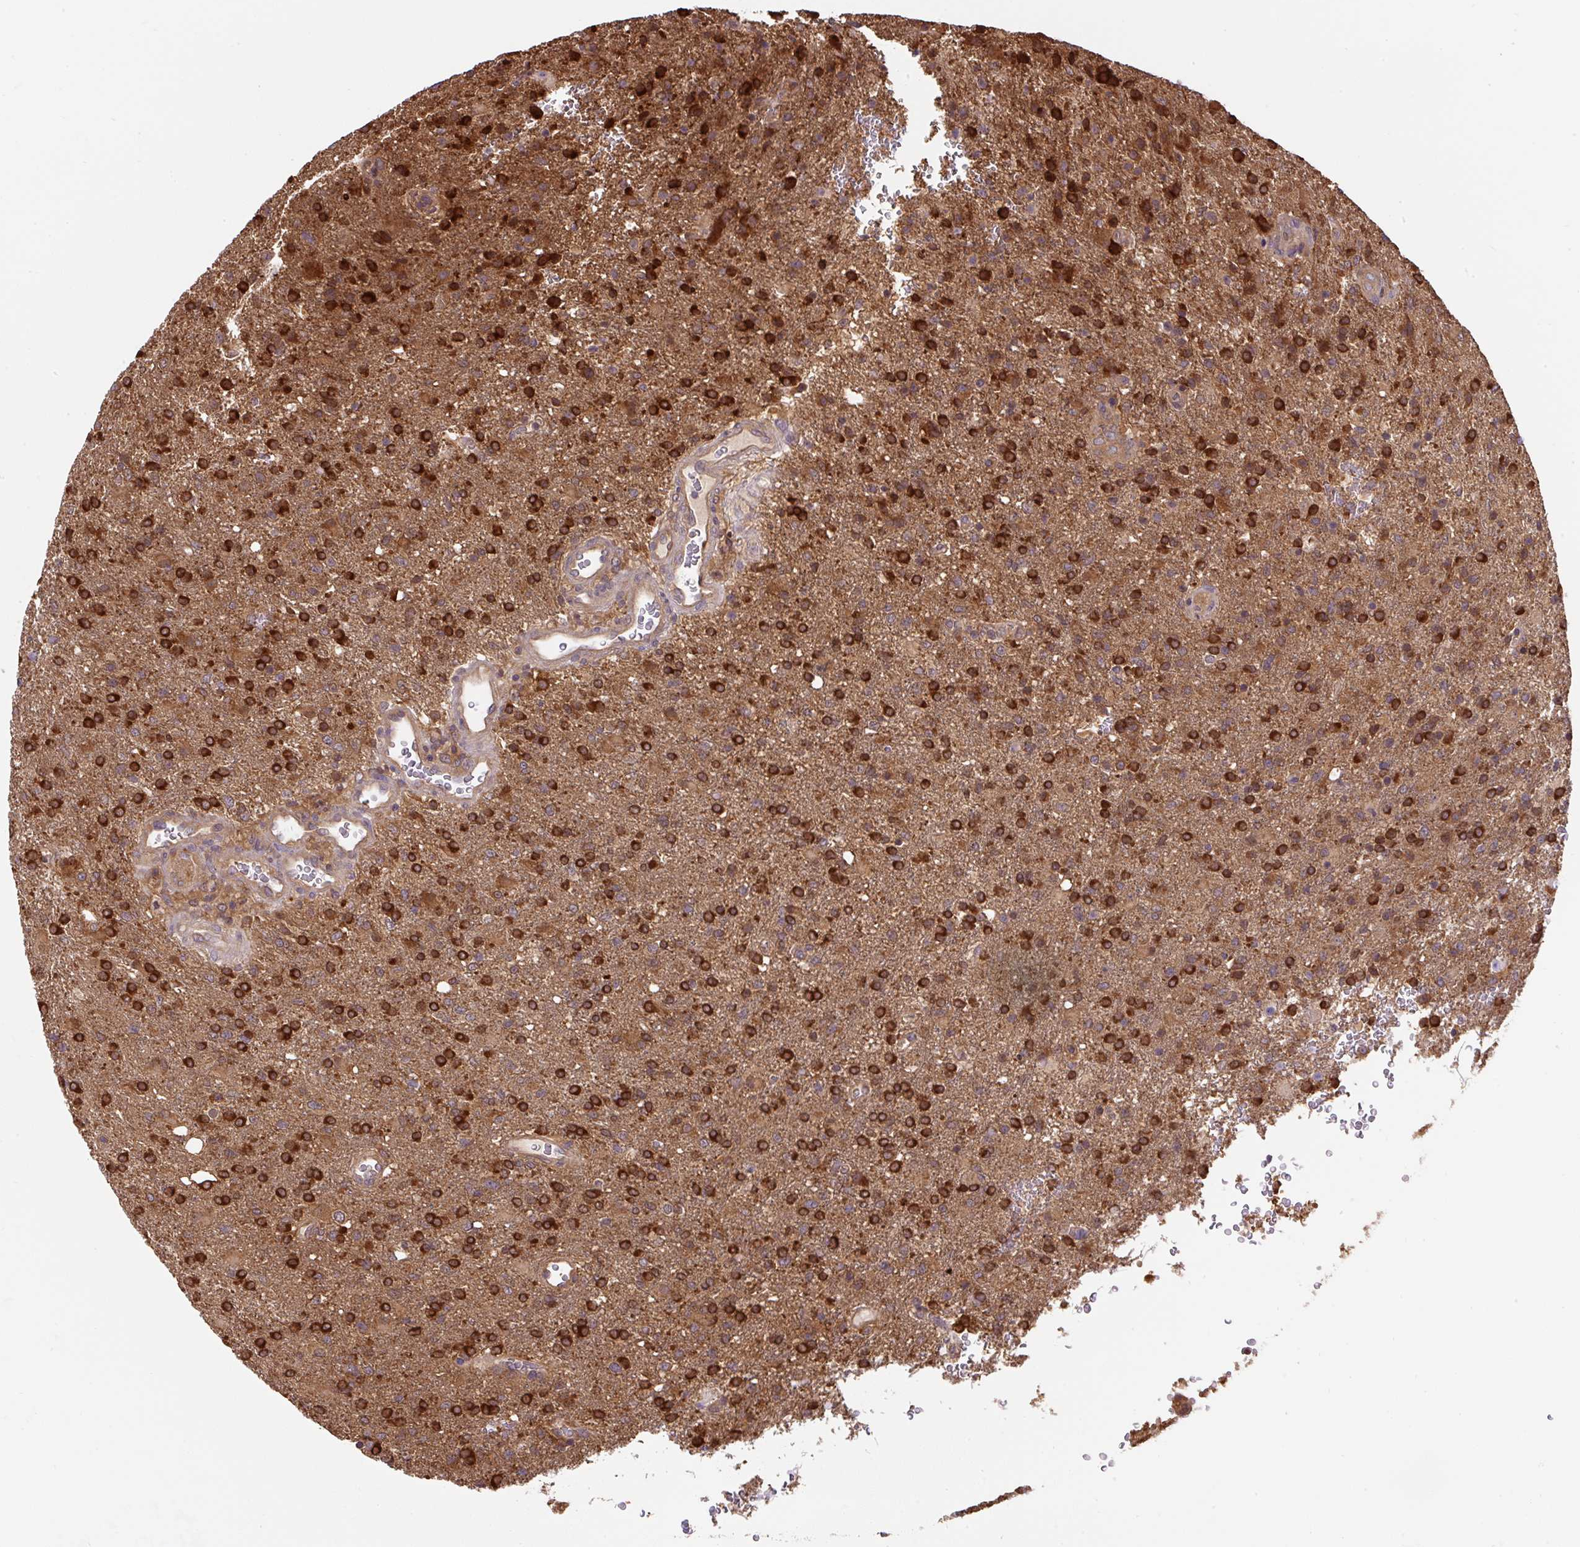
{"staining": {"intensity": "strong", "quantity": ">75%", "location": "cytoplasmic/membranous"}, "tissue": "glioma", "cell_type": "Tumor cells", "image_type": "cancer", "snomed": [{"axis": "morphology", "description": "Glioma, malignant, High grade"}, {"axis": "topography", "description": "Brain"}], "caption": "Immunohistochemistry of human glioma shows high levels of strong cytoplasmic/membranous staining in about >75% of tumor cells.", "gene": "ST13", "patient": {"sex": "female", "age": 74}}